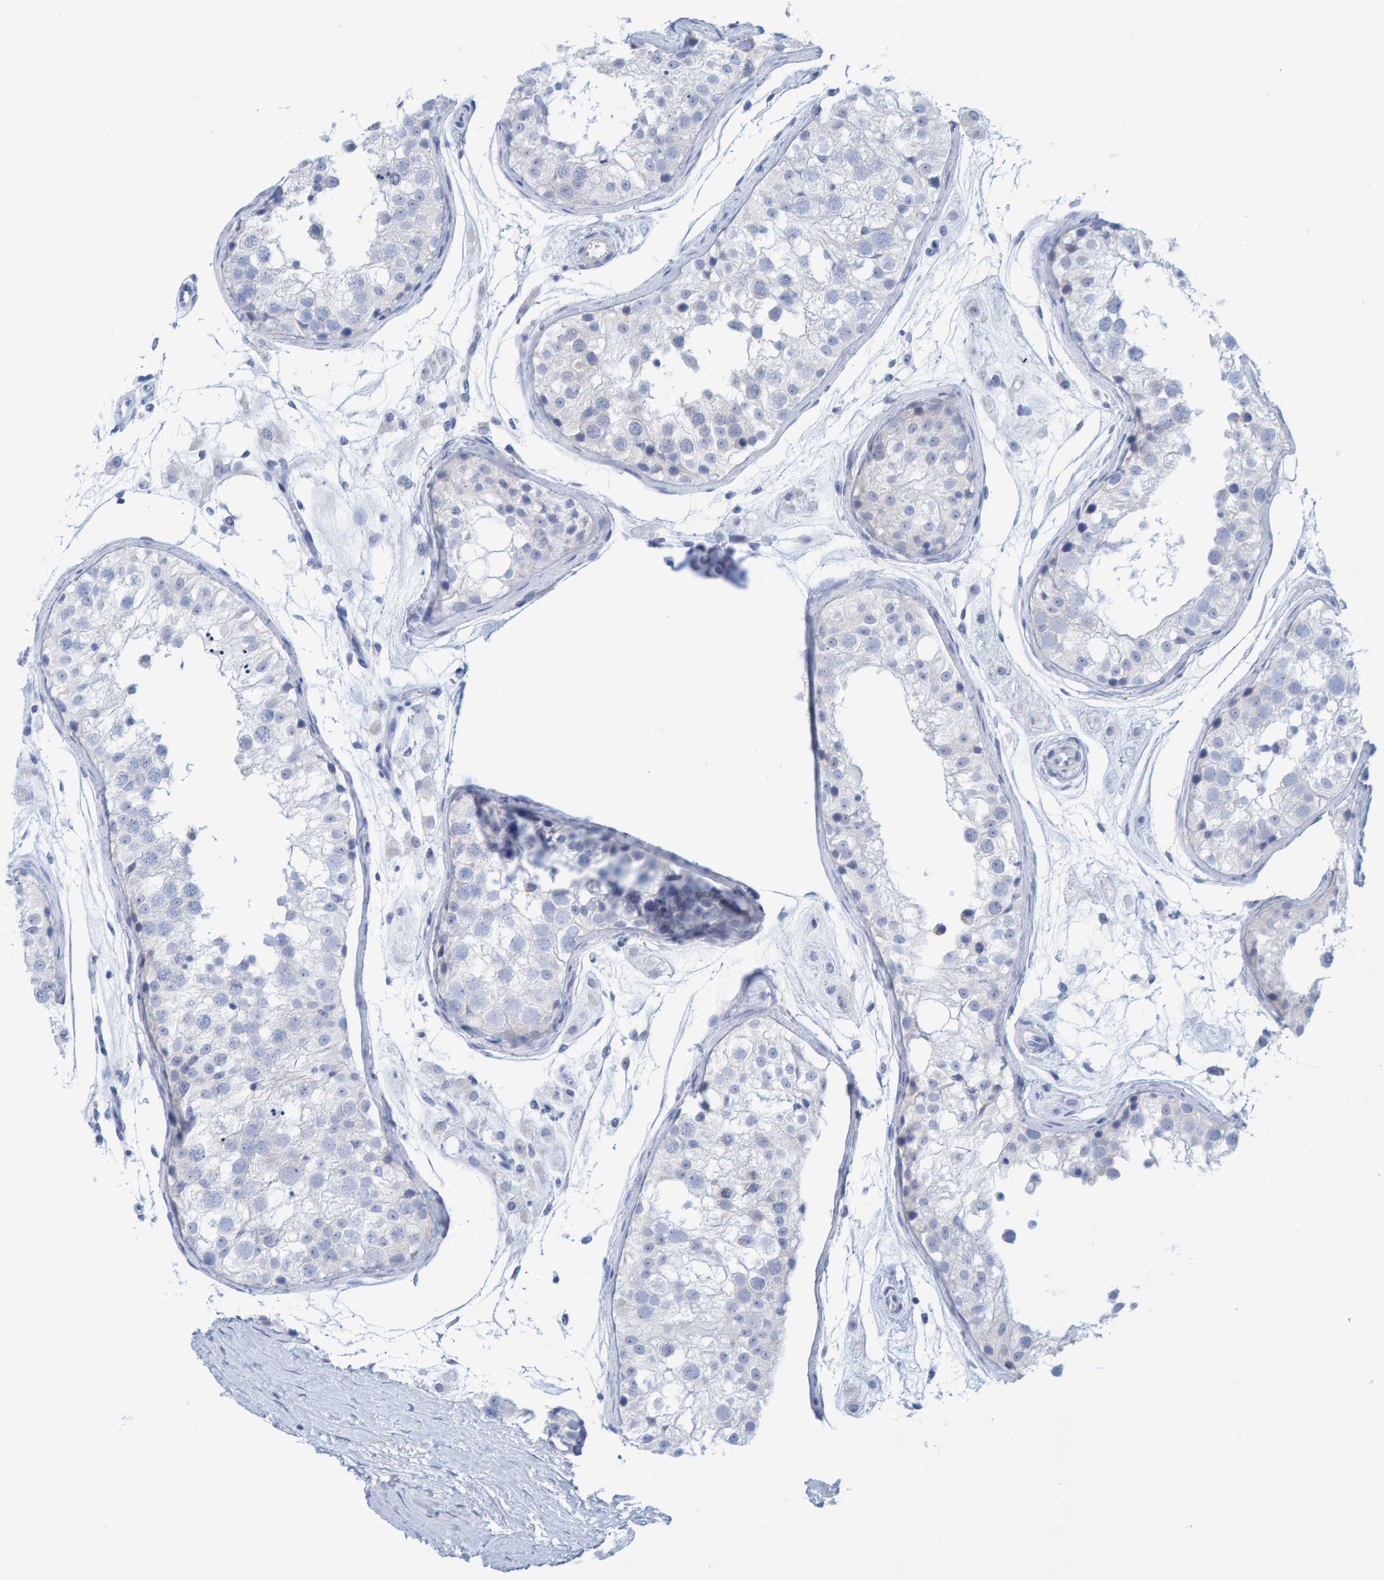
{"staining": {"intensity": "negative", "quantity": "none", "location": "none"}, "tissue": "testis", "cell_type": "Cells in seminiferous ducts", "image_type": "normal", "snomed": [{"axis": "morphology", "description": "Normal tissue, NOS"}, {"axis": "morphology", "description": "Adenocarcinoma, metastatic, NOS"}, {"axis": "topography", "description": "Testis"}], "caption": "This is an immunohistochemistry histopathology image of unremarkable human testis. There is no expression in cells in seminiferous ducts.", "gene": "JAKMIP3", "patient": {"sex": "male", "age": 26}}